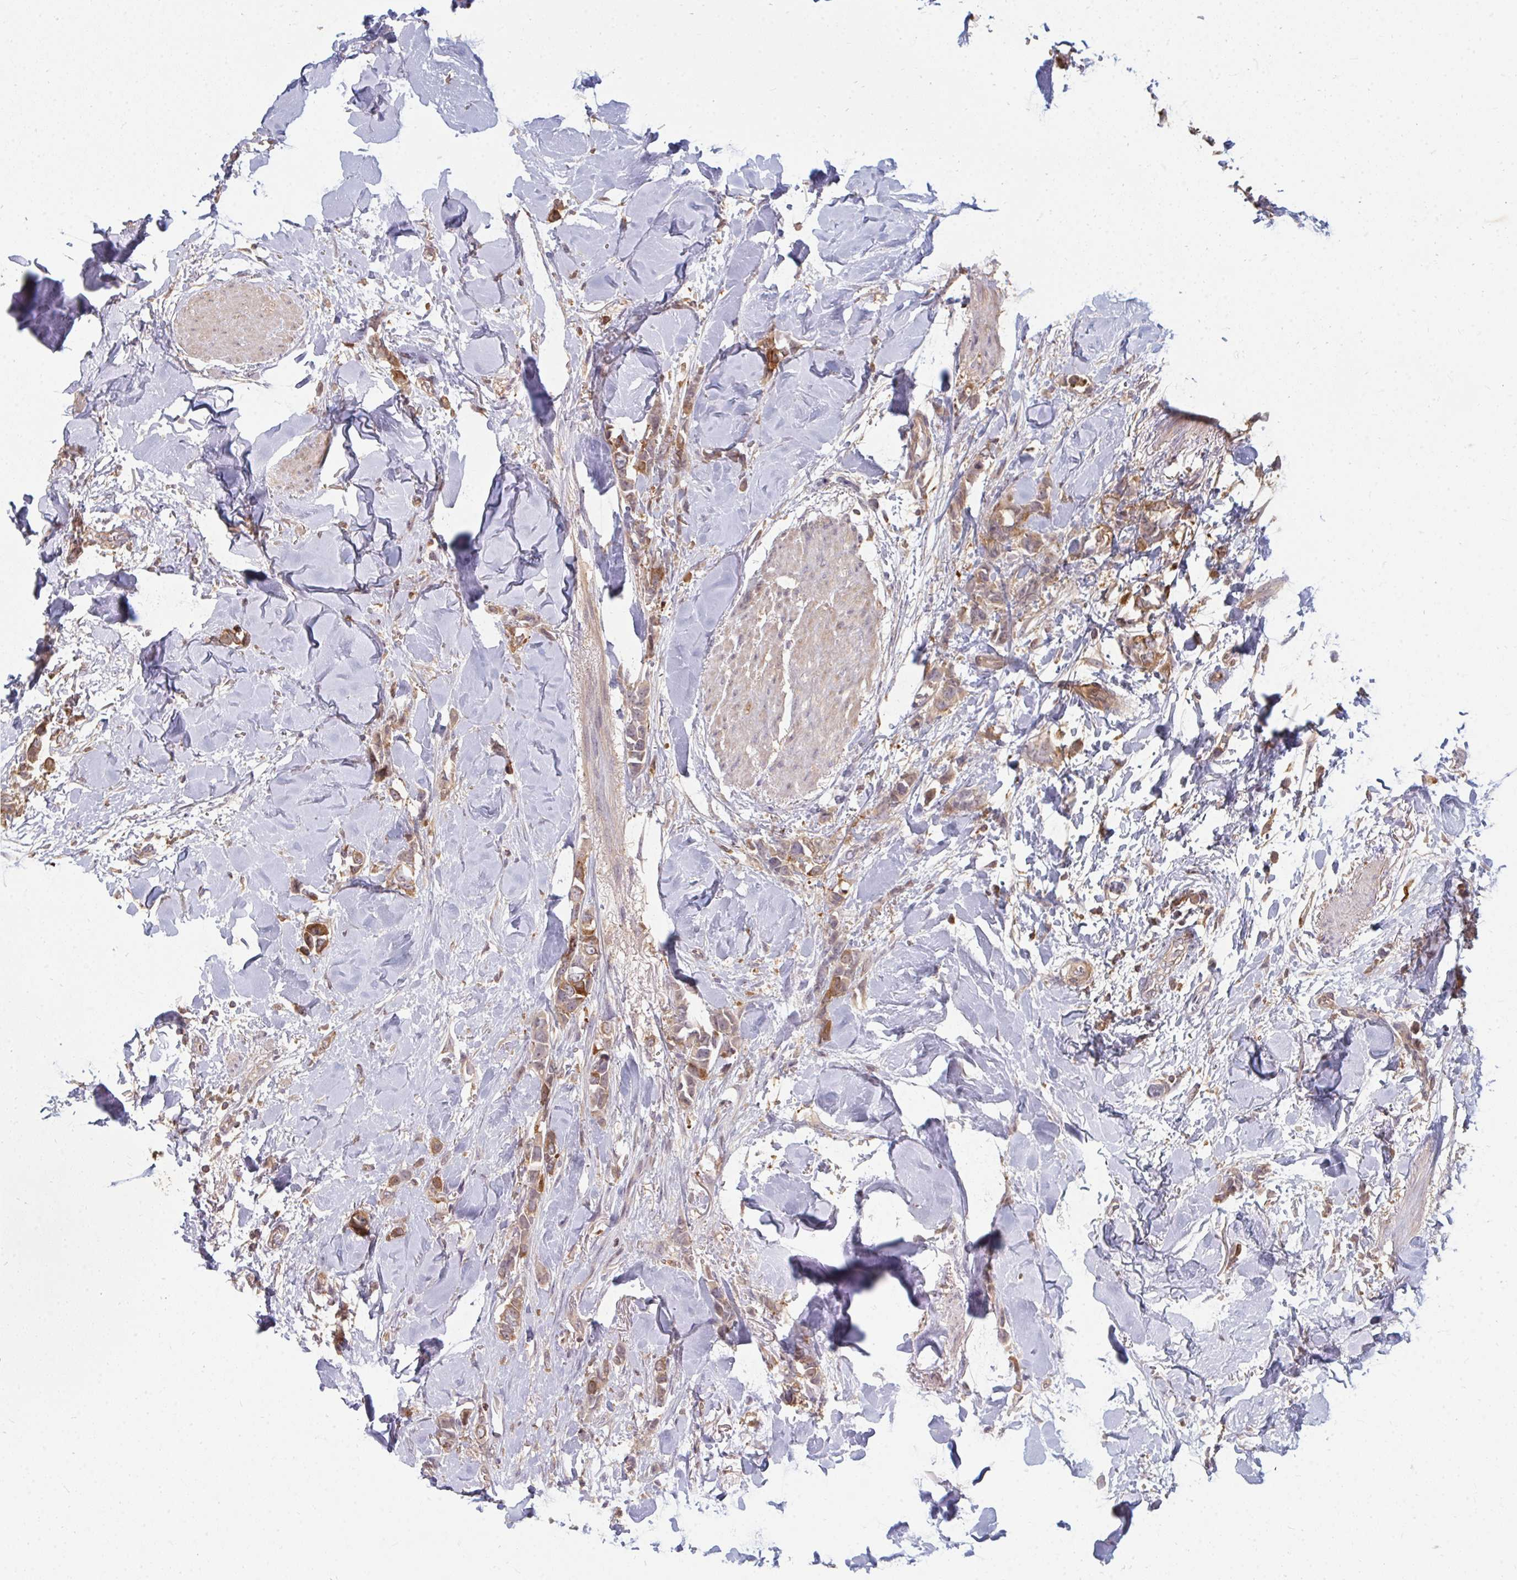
{"staining": {"intensity": "weak", "quantity": ">75%", "location": "cytoplasmic/membranous"}, "tissue": "breast cancer", "cell_type": "Tumor cells", "image_type": "cancer", "snomed": [{"axis": "morphology", "description": "Lobular carcinoma"}, {"axis": "topography", "description": "Breast"}], "caption": "A micrograph showing weak cytoplasmic/membranous positivity in approximately >75% of tumor cells in breast cancer, as visualized by brown immunohistochemical staining.", "gene": "ZNF285", "patient": {"sex": "female", "age": 91}}